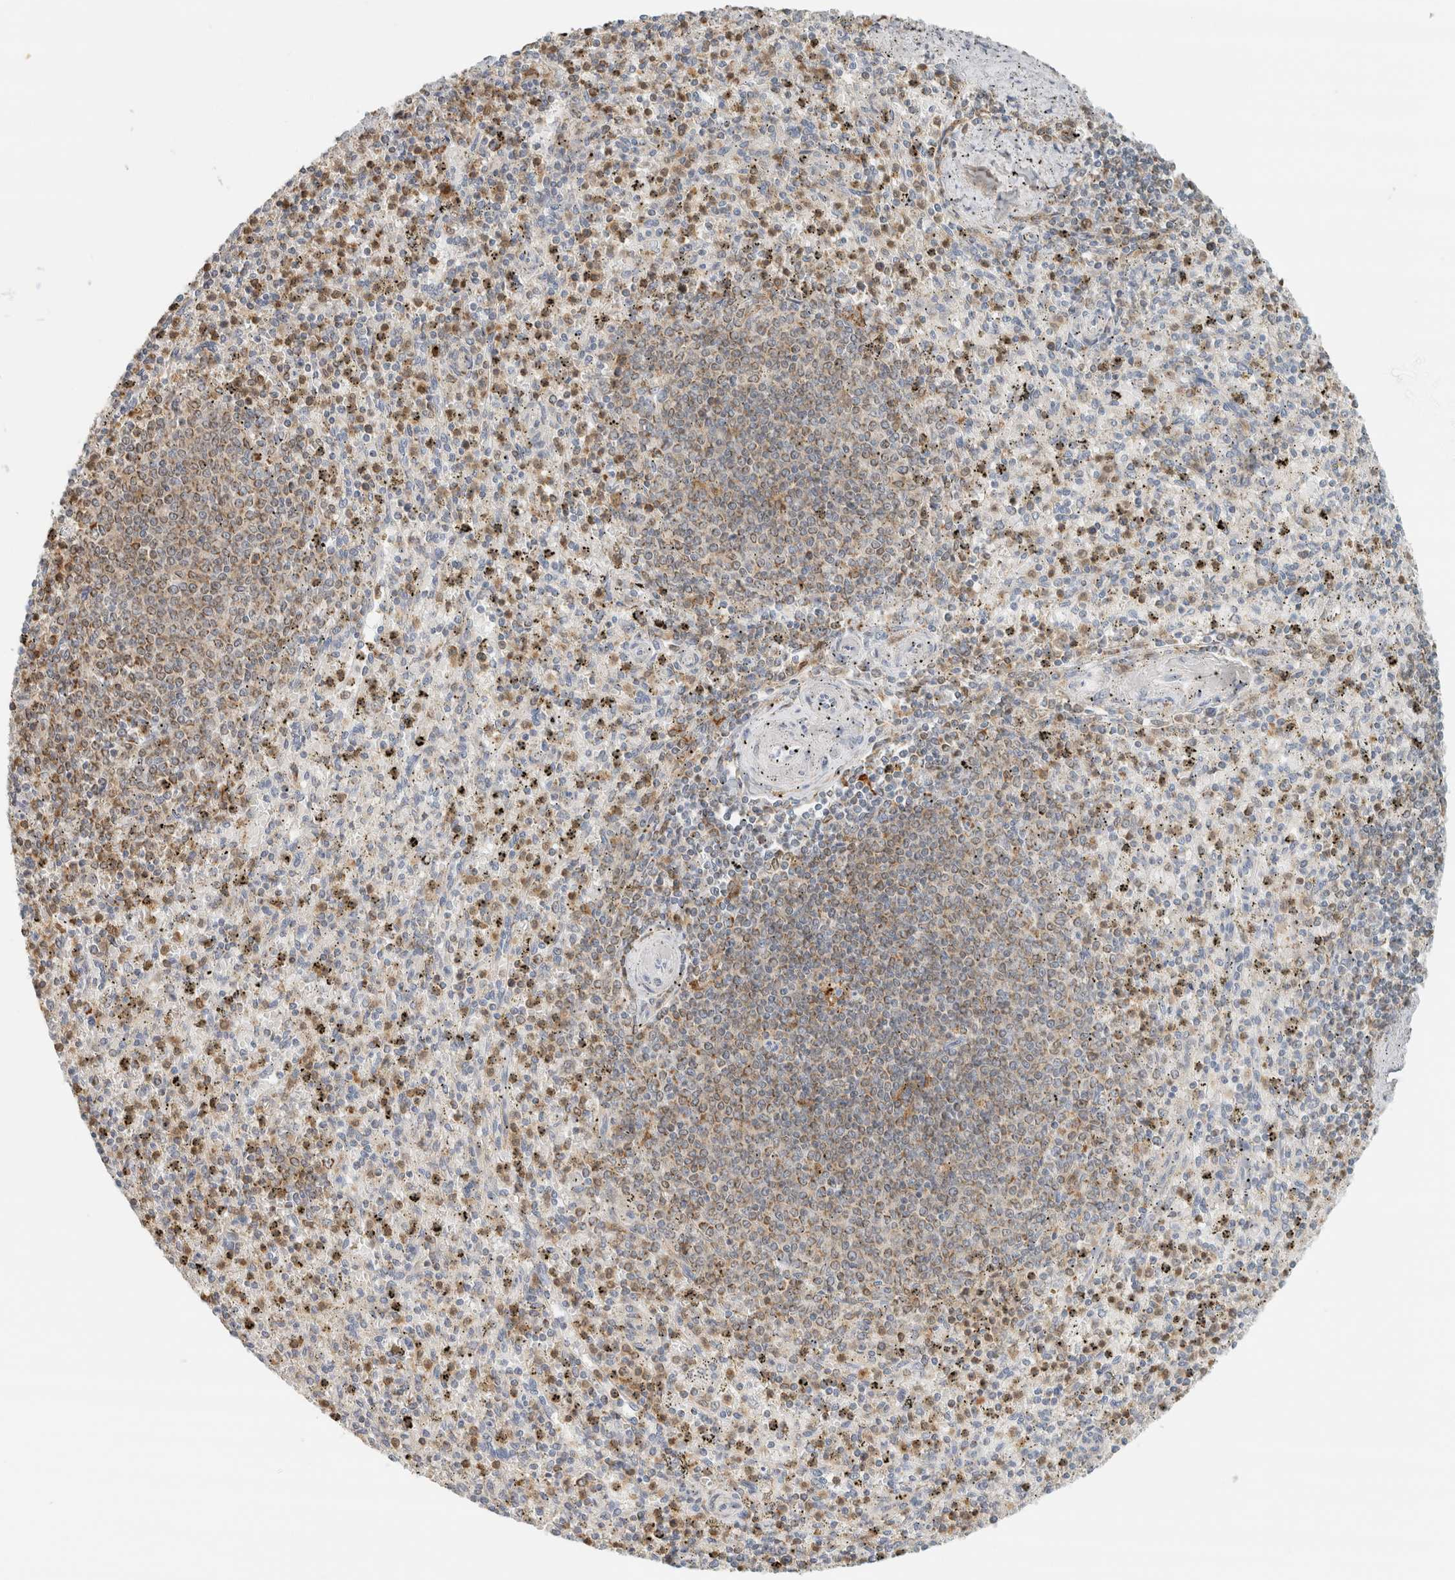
{"staining": {"intensity": "weak", "quantity": ">75%", "location": "cytoplasmic/membranous"}, "tissue": "spleen", "cell_type": "Cells in red pulp", "image_type": "normal", "snomed": [{"axis": "morphology", "description": "Normal tissue, NOS"}, {"axis": "topography", "description": "Spleen"}], "caption": "Weak cytoplasmic/membranous protein expression is present in approximately >75% of cells in red pulp in spleen. (IHC, brightfield microscopy, high magnification).", "gene": "CAPG", "patient": {"sex": "male", "age": 72}}